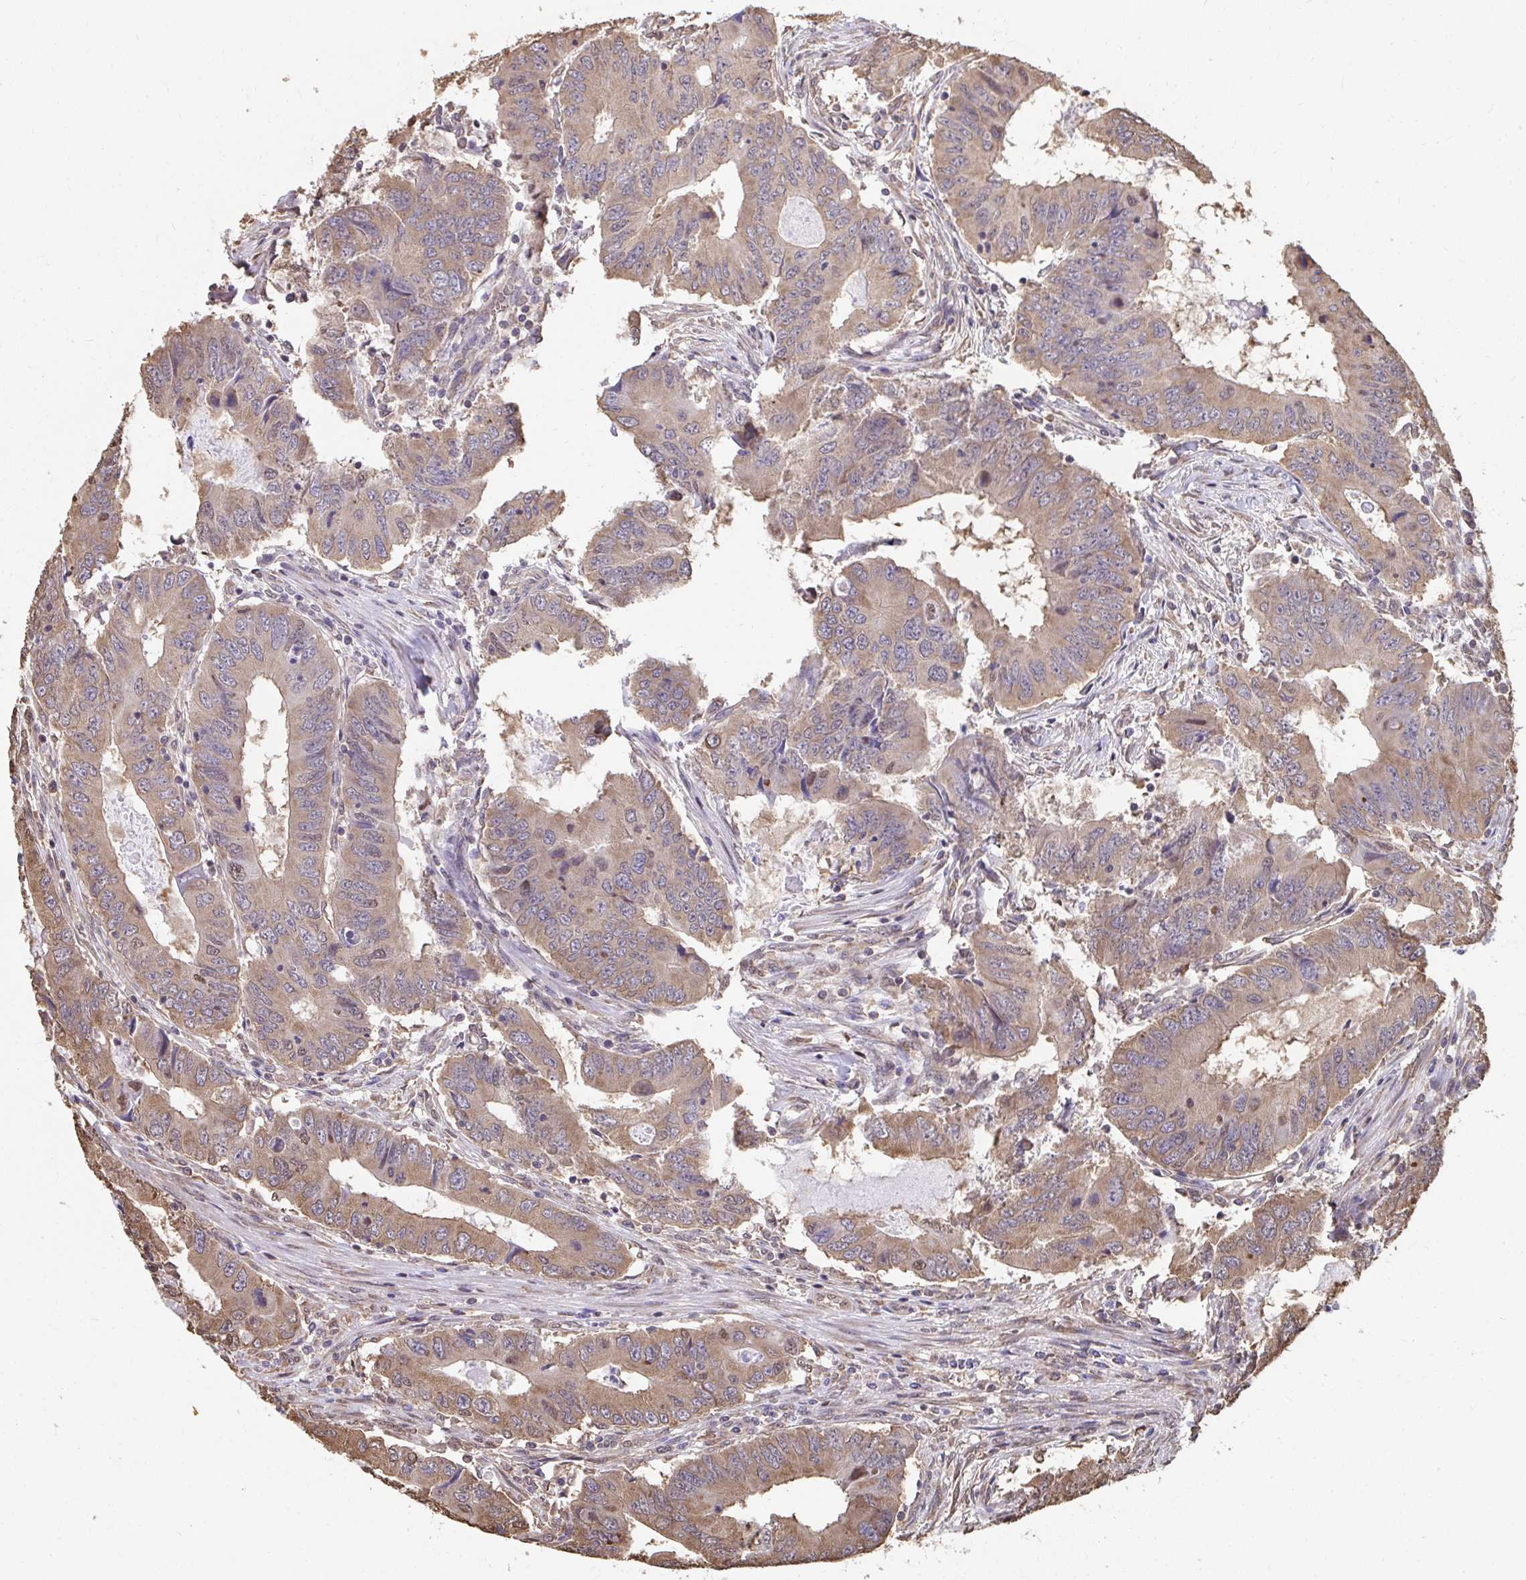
{"staining": {"intensity": "moderate", "quantity": ">75%", "location": "cytoplasmic/membranous,nuclear"}, "tissue": "colorectal cancer", "cell_type": "Tumor cells", "image_type": "cancer", "snomed": [{"axis": "morphology", "description": "Adenocarcinoma, NOS"}, {"axis": "topography", "description": "Colon"}], "caption": "The photomicrograph shows staining of colorectal adenocarcinoma, revealing moderate cytoplasmic/membranous and nuclear protein expression (brown color) within tumor cells. Using DAB (brown) and hematoxylin (blue) stains, captured at high magnification using brightfield microscopy.", "gene": "SYNCRIP", "patient": {"sex": "male", "age": 53}}